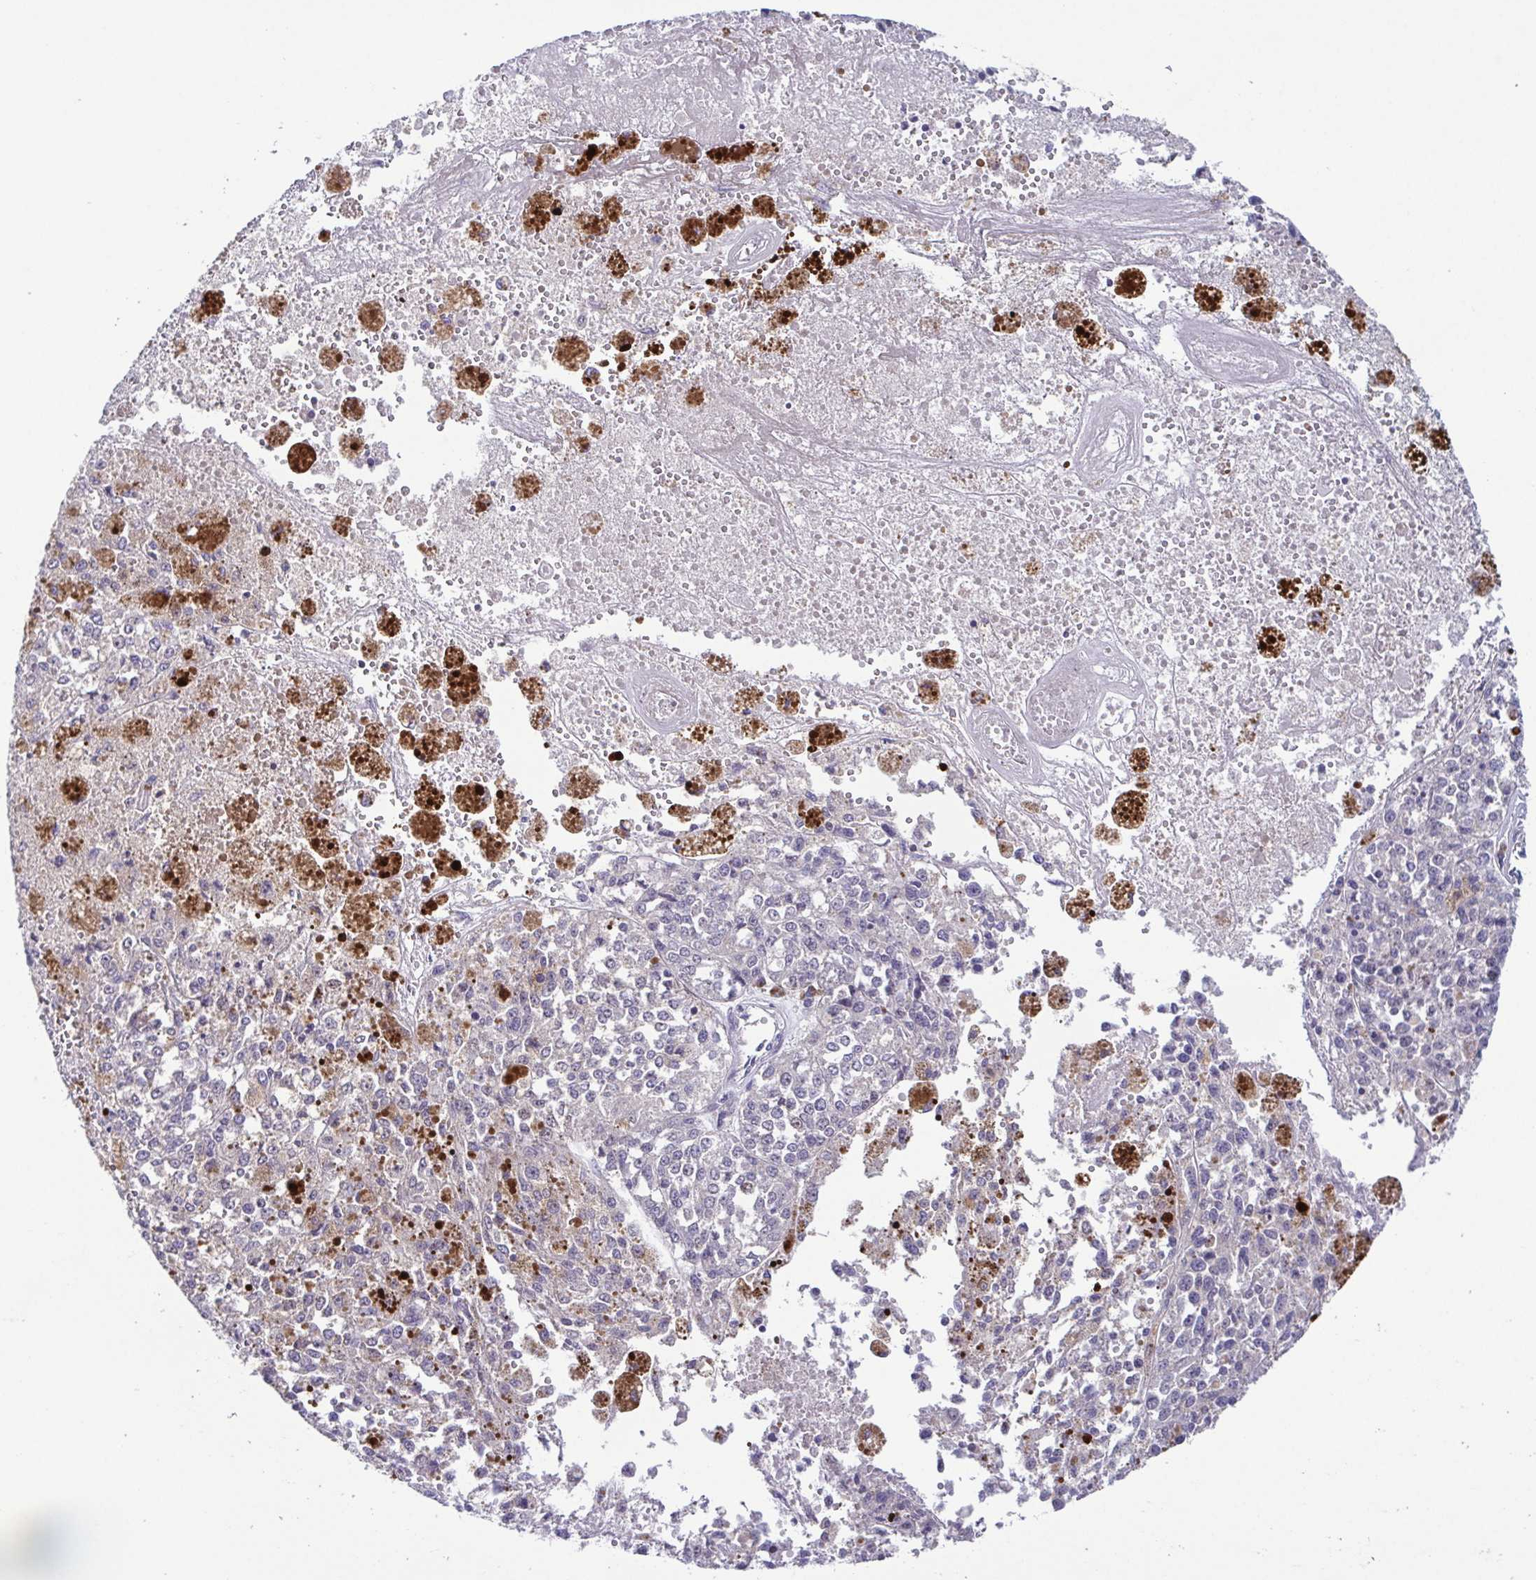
{"staining": {"intensity": "negative", "quantity": "none", "location": "none"}, "tissue": "melanoma", "cell_type": "Tumor cells", "image_type": "cancer", "snomed": [{"axis": "morphology", "description": "Malignant melanoma, Metastatic site"}, {"axis": "topography", "description": "Lymph node"}], "caption": "Tumor cells are negative for brown protein staining in melanoma.", "gene": "UBE2Q1", "patient": {"sex": "female", "age": 64}}